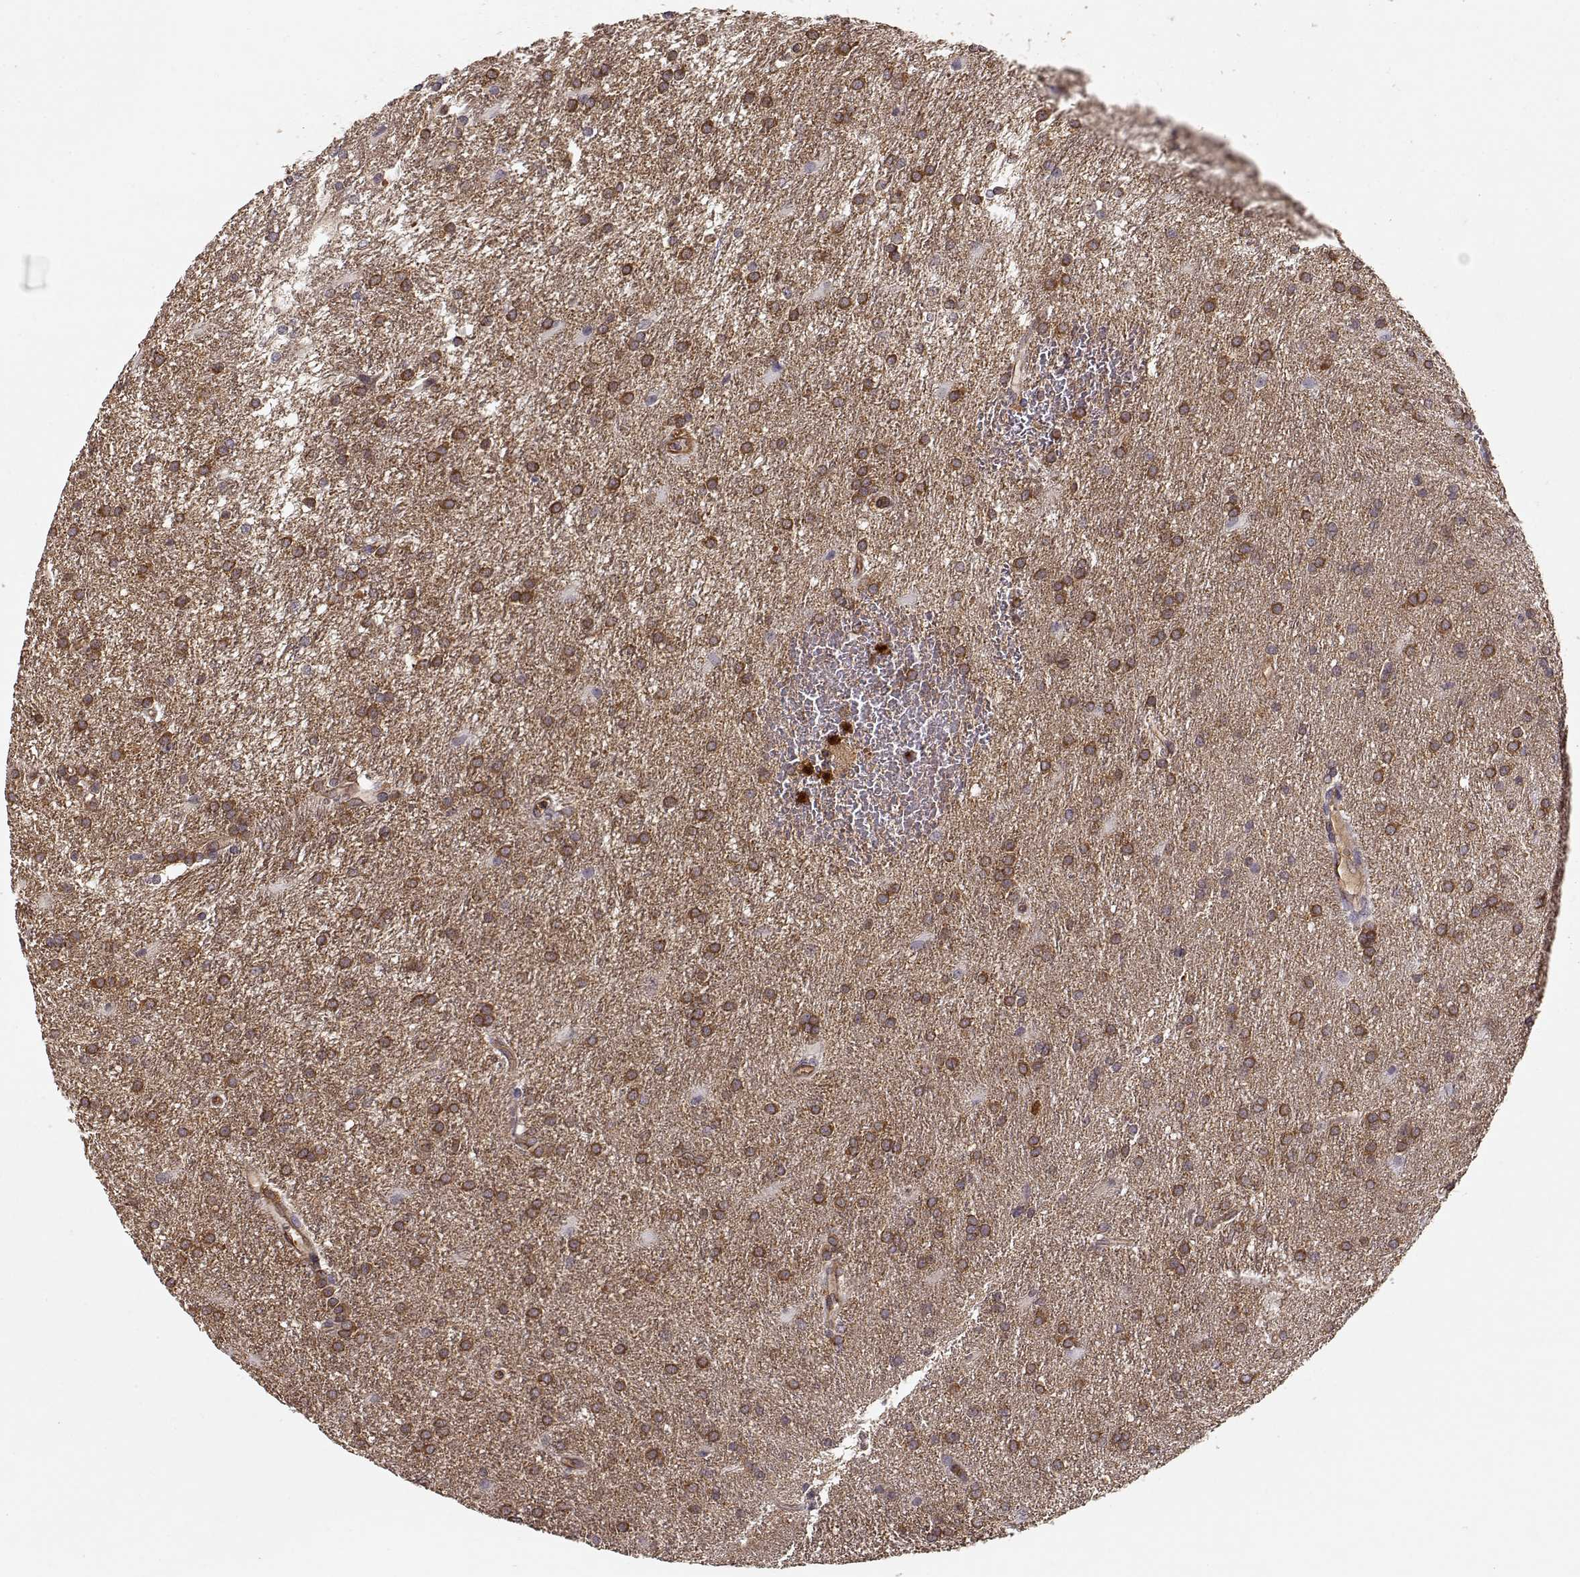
{"staining": {"intensity": "moderate", "quantity": ">75%", "location": "cytoplasmic/membranous"}, "tissue": "glioma", "cell_type": "Tumor cells", "image_type": "cancer", "snomed": [{"axis": "morphology", "description": "Glioma, malignant, Low grade"}, {"axis": "topography", "description": "Brain"}], "caption": "Immunohistochemistry (IHC) (DAB) staining of human malignant low-grade glioma demonstrates moderate cytoplasmic/membranous protein positivity in about >75% of tumor cells. The protein is stained brown, and the nuclei are stained in blue (DAB IHC with brightfield microscopy, high magnification).", "gene": "ARHGEF2", "patient": {"sex": "female", "age": 32}}